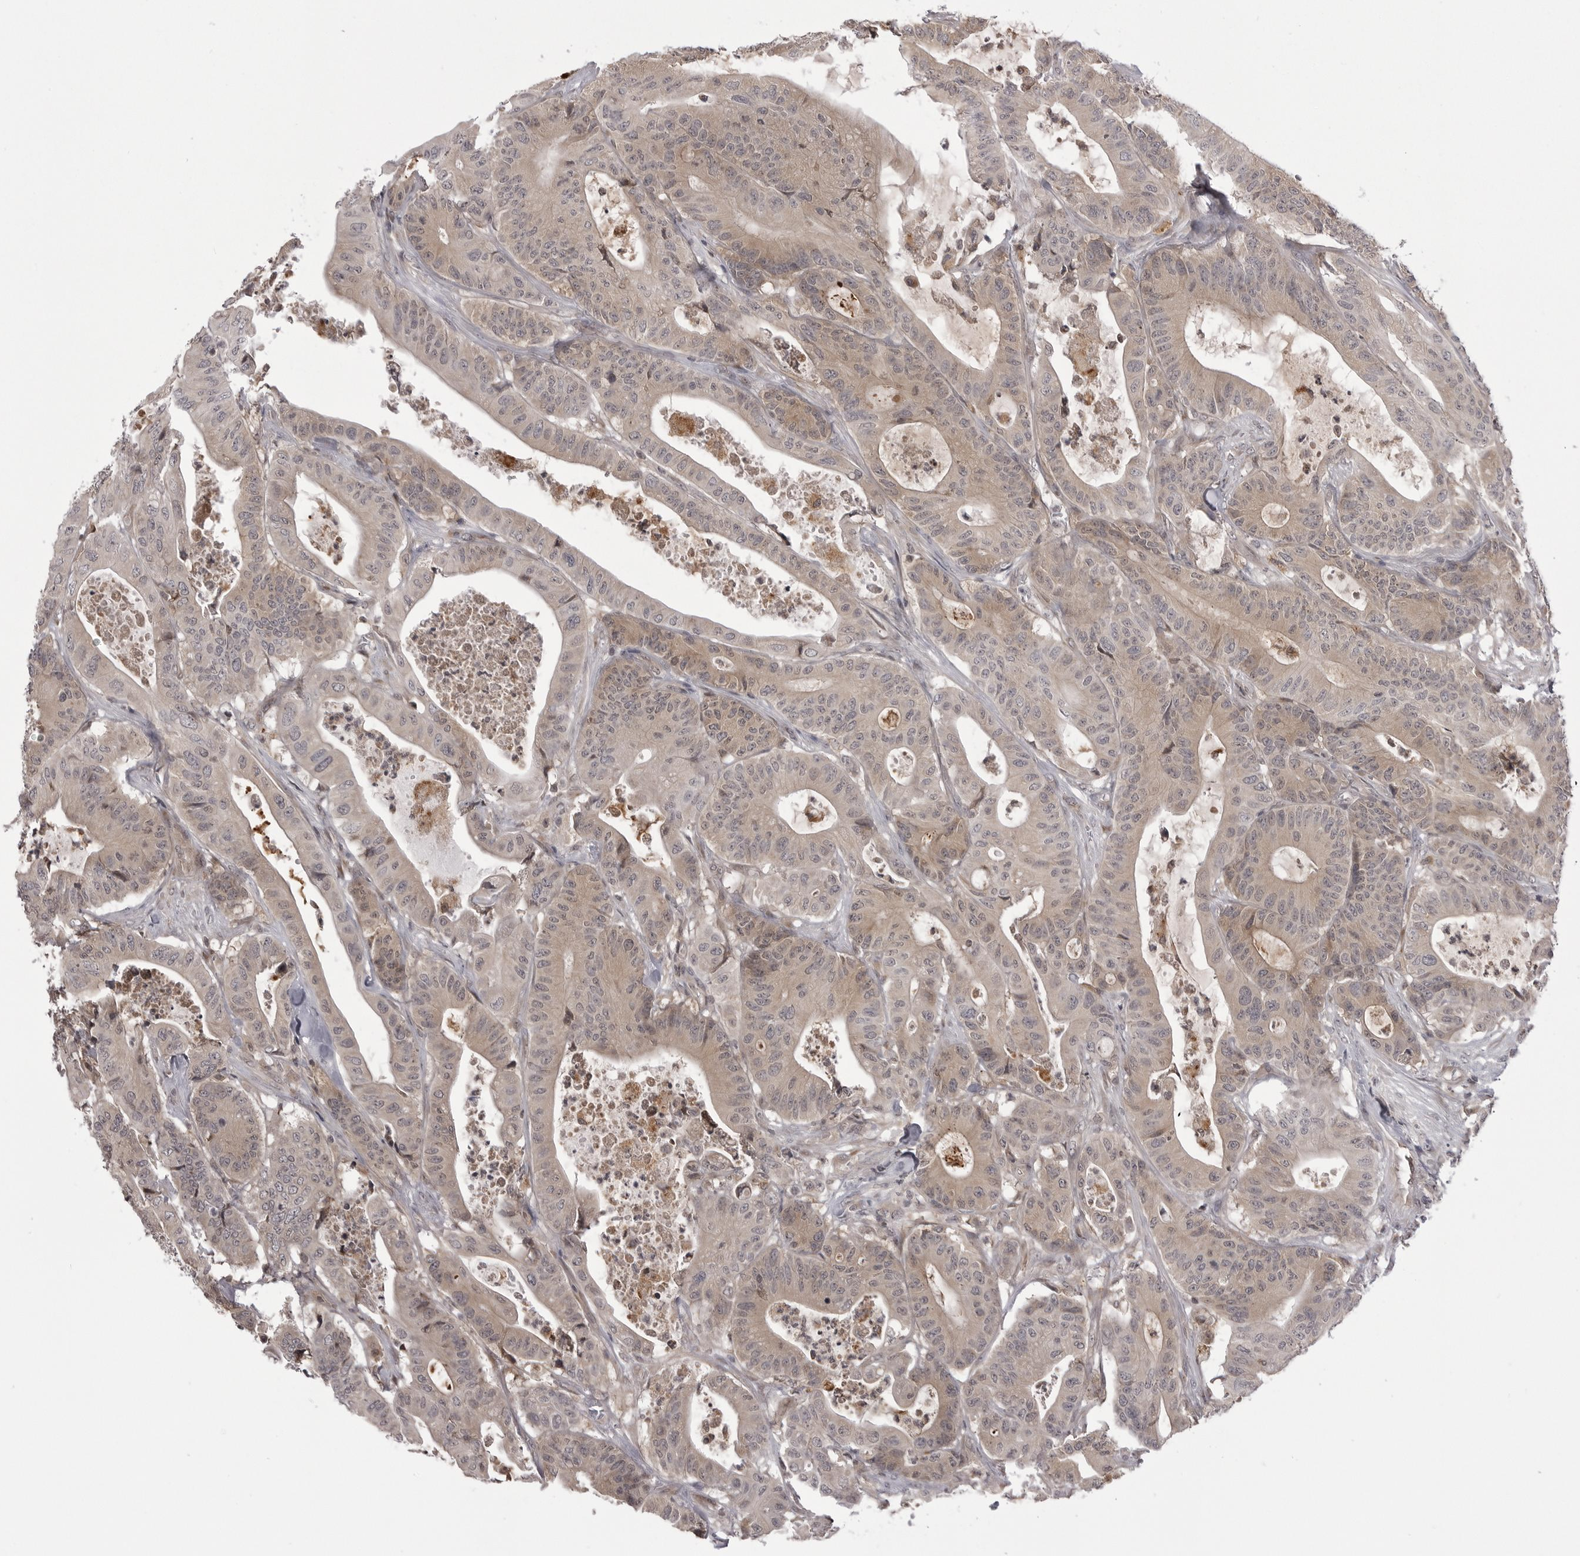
{"staining": {"intensity": "weak", "quantity": ">75%", "location": "cytoplasmic/membranous"}, "tissue": "colorectal cancer", "cell_type": "Tumor cells", "image_type": "cancer", "snomed": [{"axis": "morphology", "description": "Adenocarcinoma, NOS"}, {"axis": "topography", "description": "Colon"}], "caption": "Brown immunohistochemical staining in adenocarcinoma (colorectal) demonstrates weak cytoplasmic/membranous positivity in about >75% of tumor cells.", "gene": "PTK2B", "patient": {"sex": "female", "age": 84}}